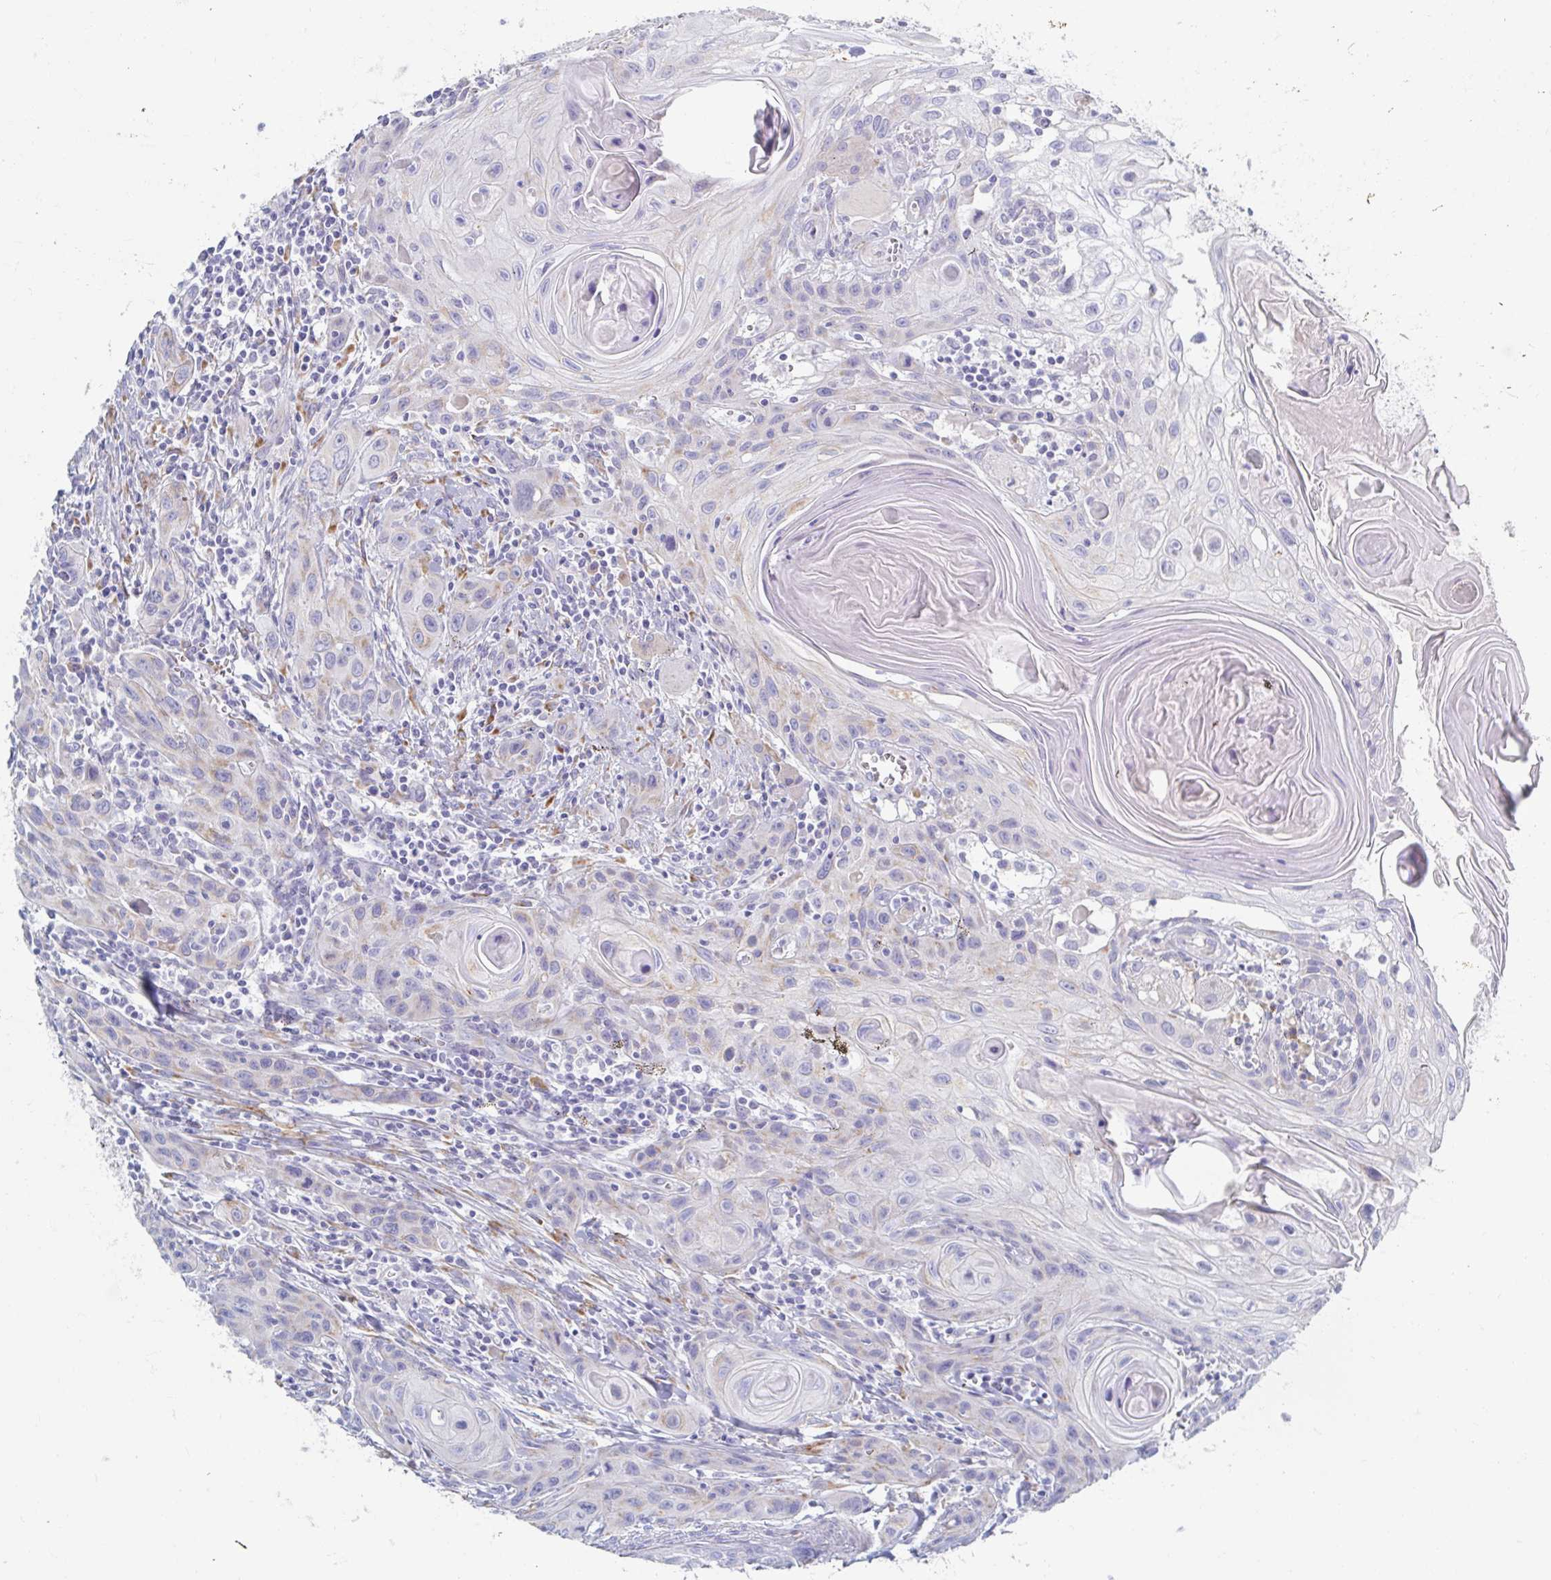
{"staining": {"intensity": "weak", "quantity": "<25%", "location": "cytoplasmic/membranous"}, "tissue": "head and neck cancer", "cell_type": "Tumor cells", "image_type": "cancer", "snomed": [{"axis": "morphology", "description": "Squamous cell carcinoma, NOS"}, {"axis": "topography", "description": "Oral tissue"}, {"axis": "topography", "description": "Head-Neck"}], "caption": "Immunohistochemistry (IHC) of head and neck cancer shows no staining in tumor cells.", "gene": "MYLK2", "patient": {"sex": "male", "age": 58}}